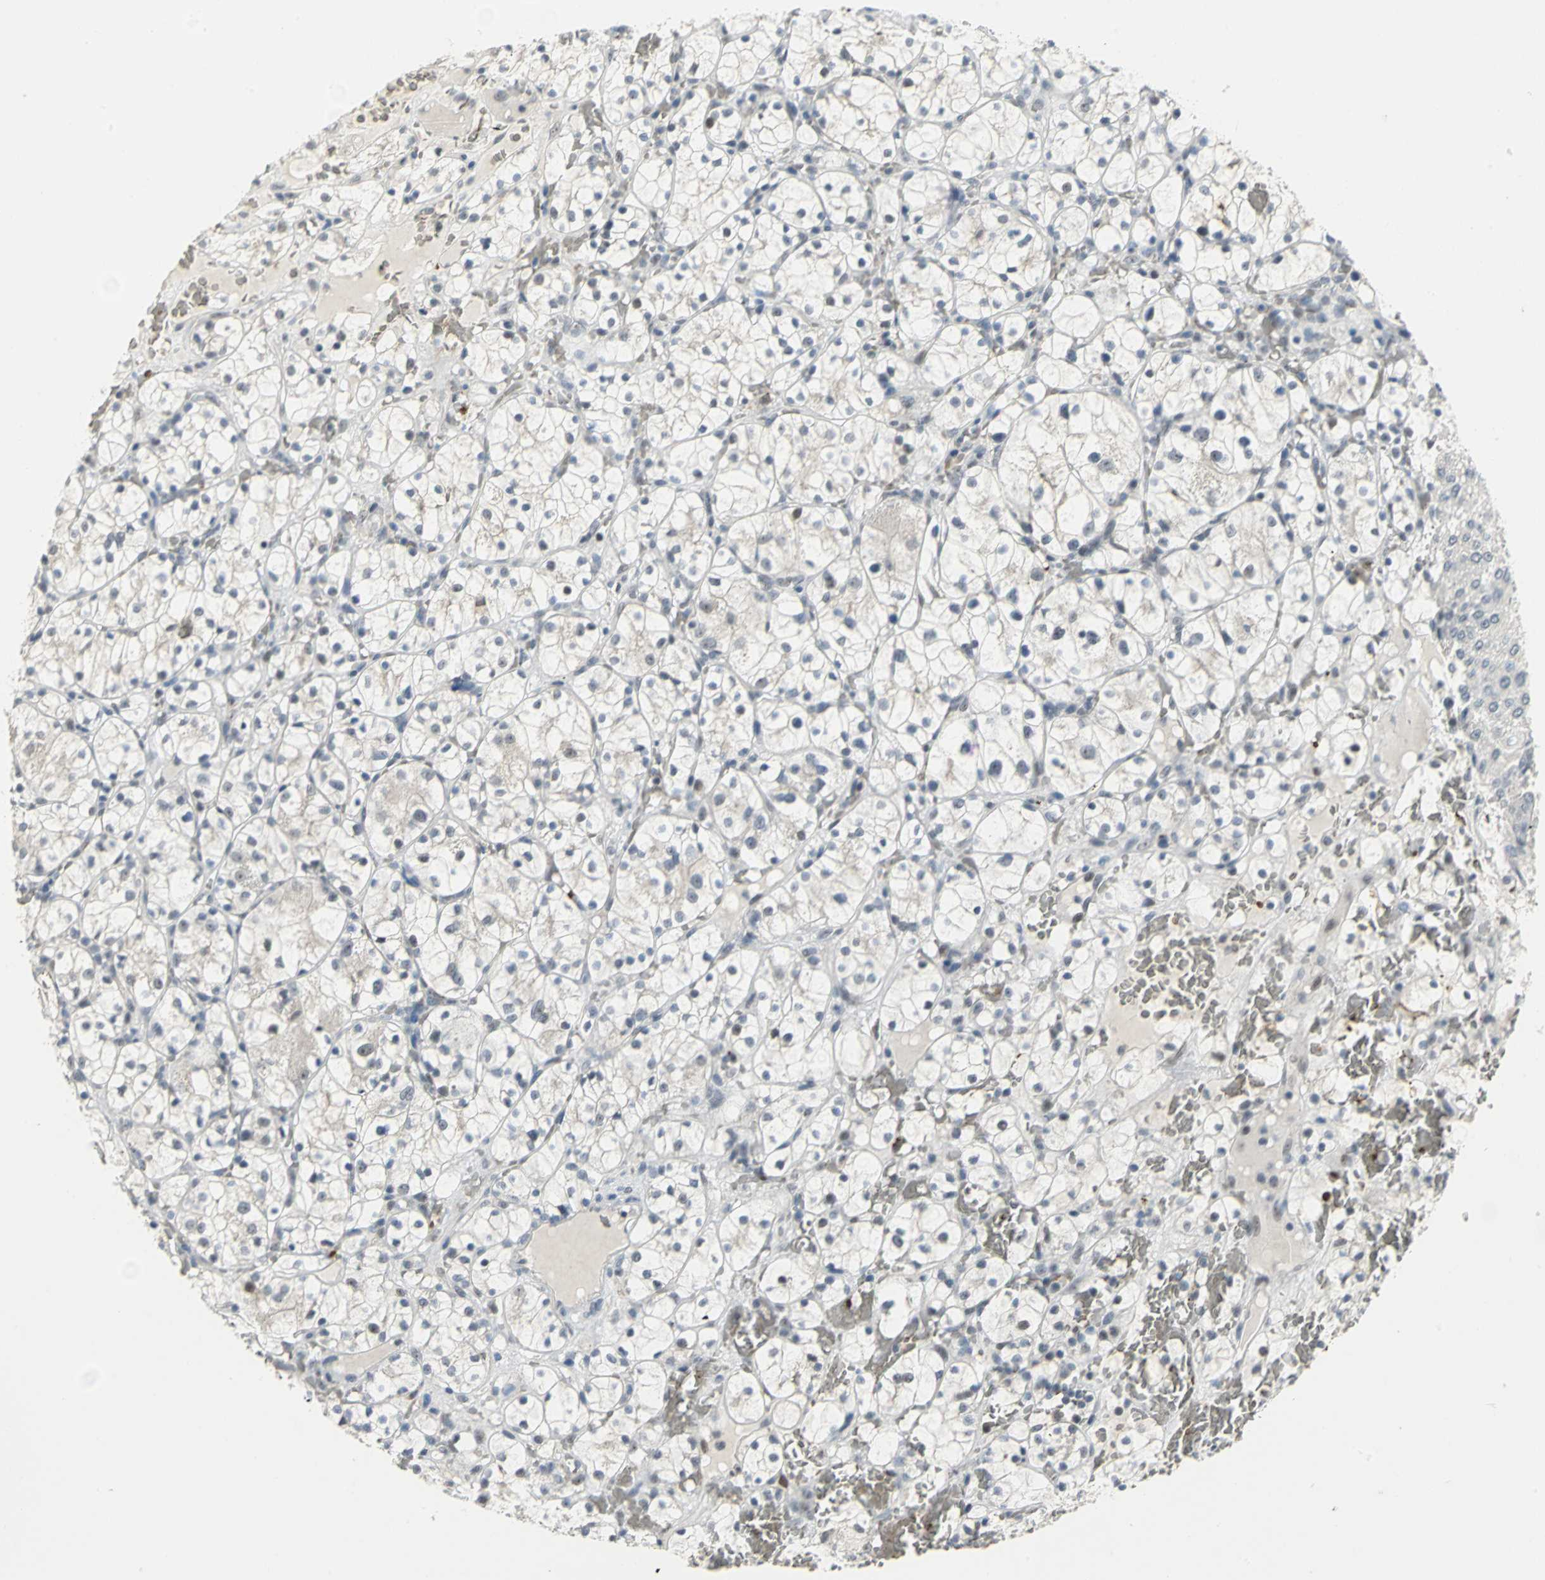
{"staining": {"intensity": "weak", "quantity": "25%-75%", "location": "nuclear"}, "tissue": "renal cancer", "cell_type": "Tumor cells", "image_type": "cancer", "snomed": [{"axis": "morphology", "description": "Adenocarcinoma, NOS"}, {"axis": "topography", "description": "Kidney"}], "caption": "DAB (3,3'-diaminobenzidine) immunohistochemical staining of renal cancer (adenocarcinoma) reveals weak nuclear protein expression in about 25%-75% of tumor cells.", "gene": "GLI3", "patient": {"sex": "female", "age": 60}}